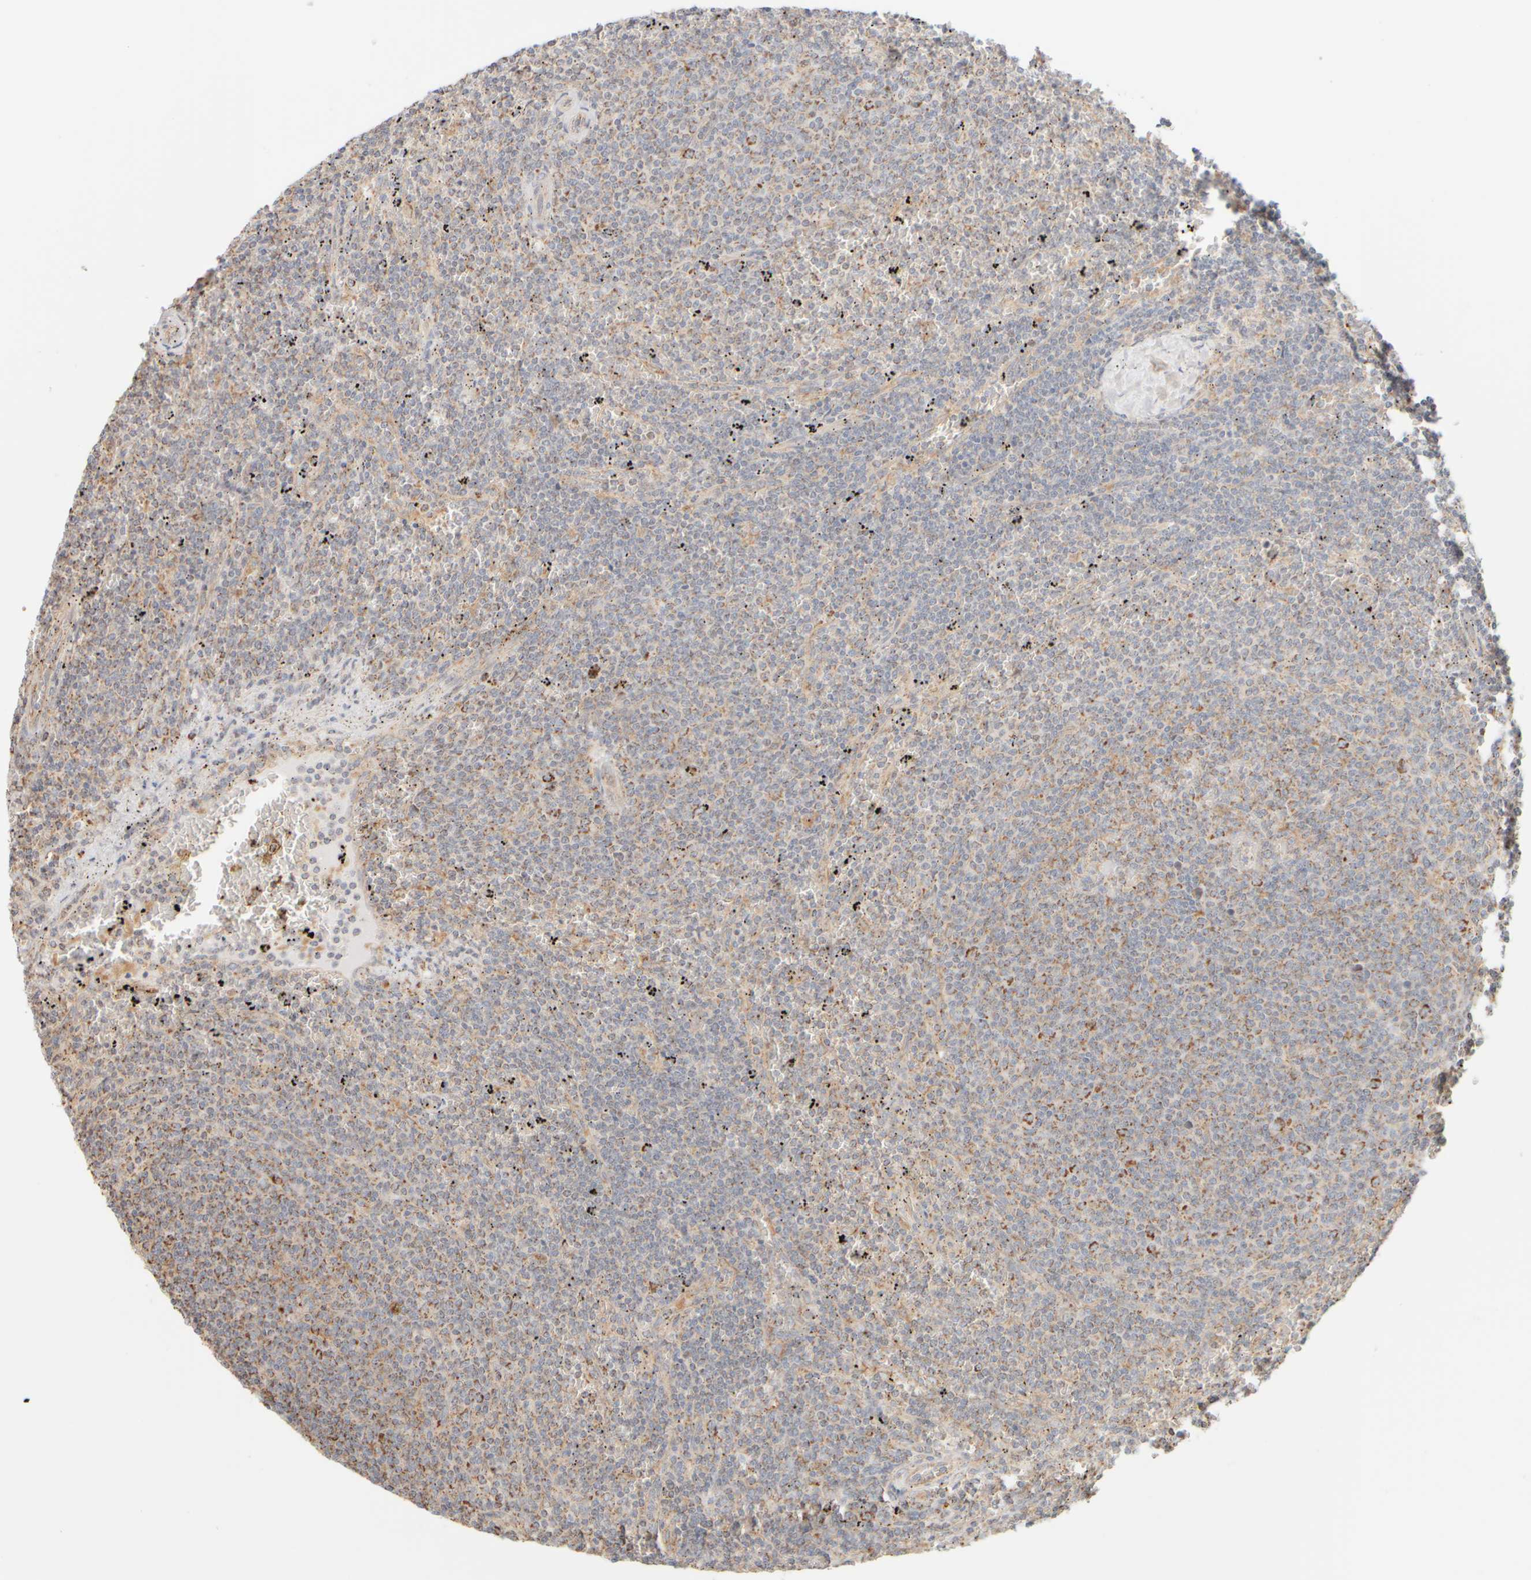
{"staining": {"intensity": "weak", "quantity": ">75%", "location": "cytoplasmic/membranous"}, "tissue": "lymphoma", "cell_type": "Tumor cells", "image_type": "cancer", "snomed": [{"axis": "morphology", "description": "Malignant lymphoma, non-Hodgkin's type, Low grade"}, {"axis": "topography", "description": "Spleen"}], "caption": "A histopathology image showing weak cytoplasmic/membranous expression in approximately >75% of tumor cells in lymphoma, as visualized by brown immunohistochemical staining.", "gene": "APBB2", "patient": {"sex": "female", "age": 50}}